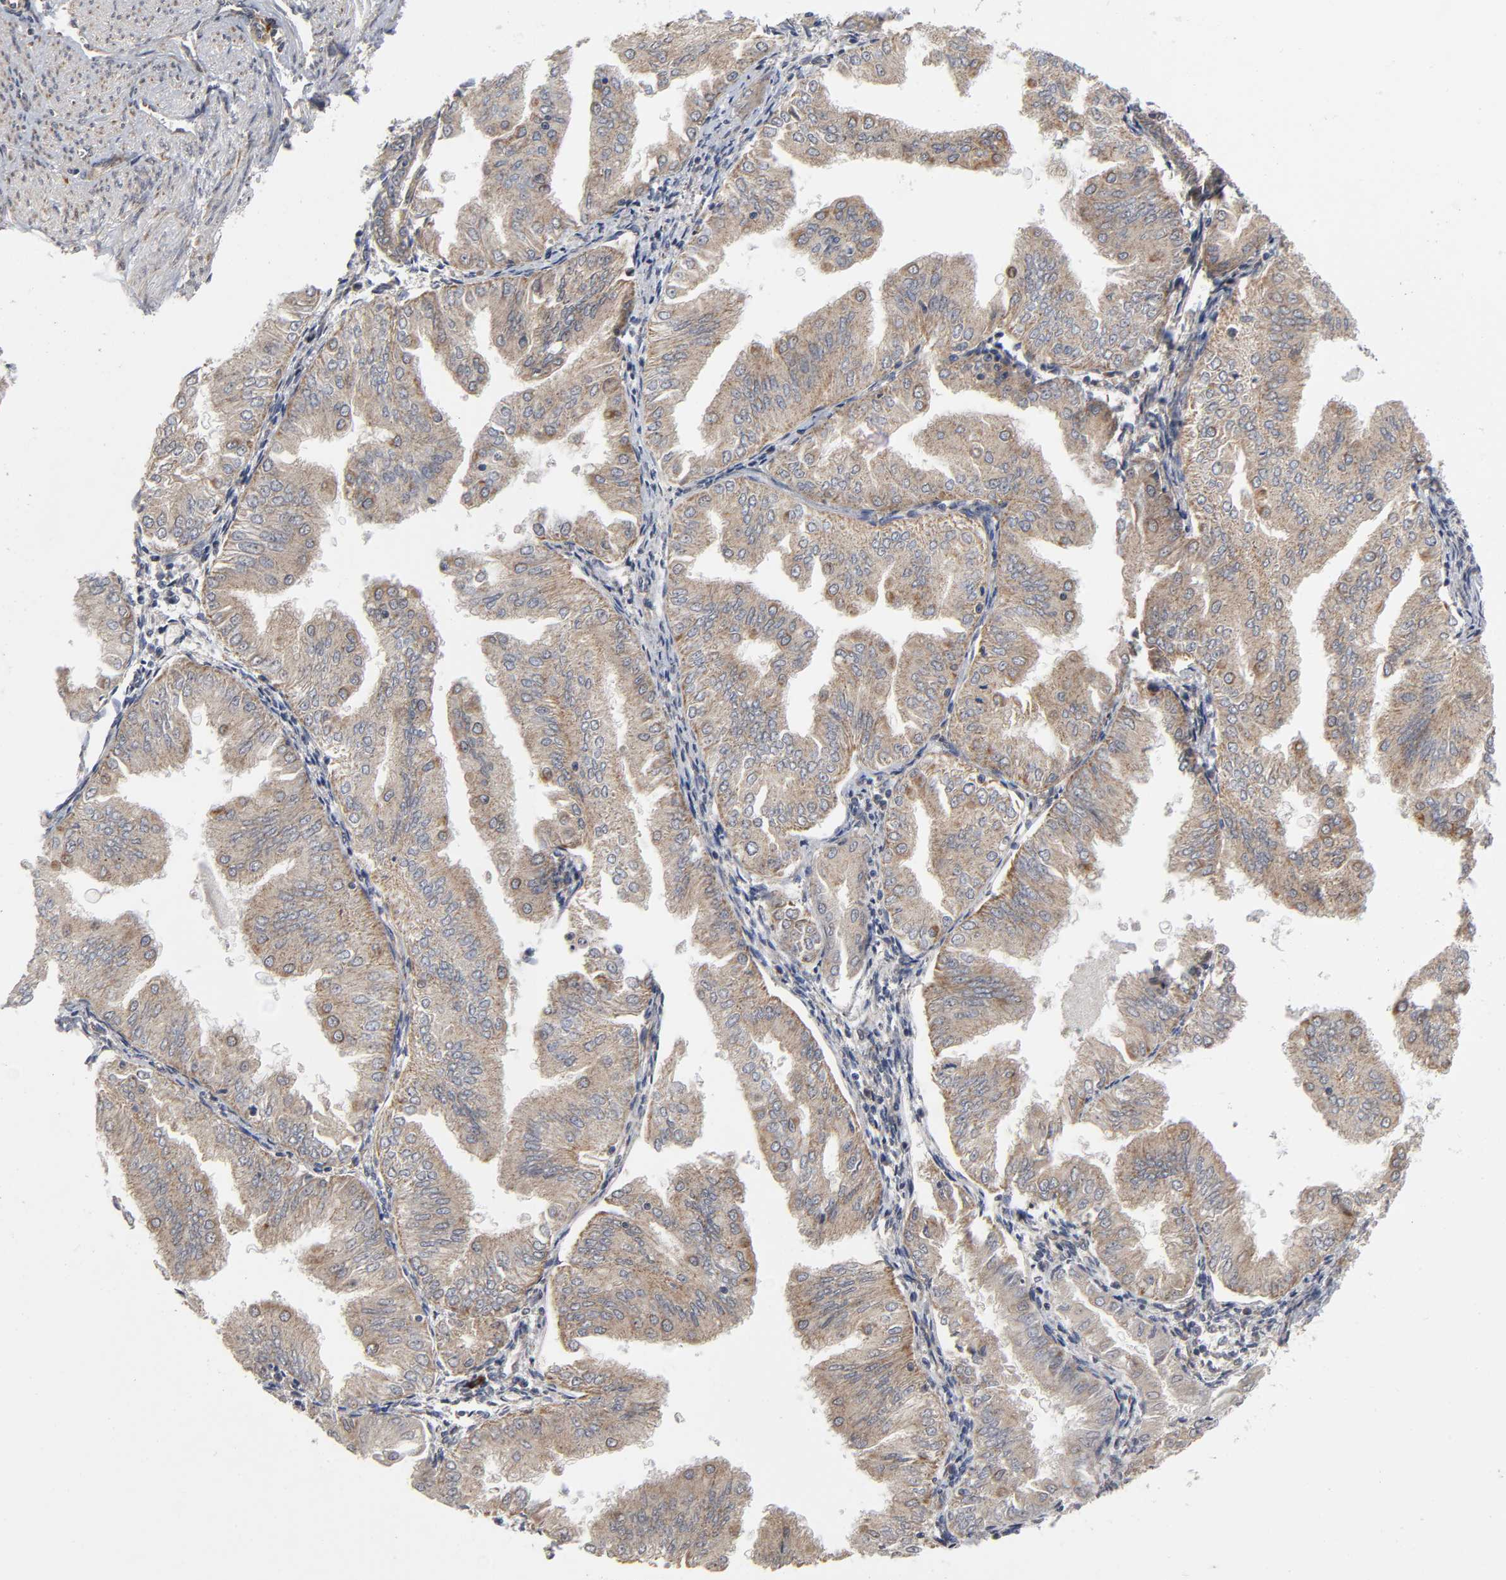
{"staining": {"intensity": "moderate", "quantity": ">75%", "location": "cytoplasmic/membranous"}, "tissue": "endometrial cancer", "cell_type": "Tumor cells", "image_type": "cancer", "snomed": [{"axis": "morphology", "description": "Adenocarcinoma, NOS"}, {"axis": "topography", "description": "Endometrium"}], "caption": "Endometrial adenocarcinoma stained with a brown dye shows moderate cytoplasmic/membranous positive positivity in approximately >75% of tumor cells.", "gene": "SLC30A9", "patient": {"sex": "female", "age": 53}}